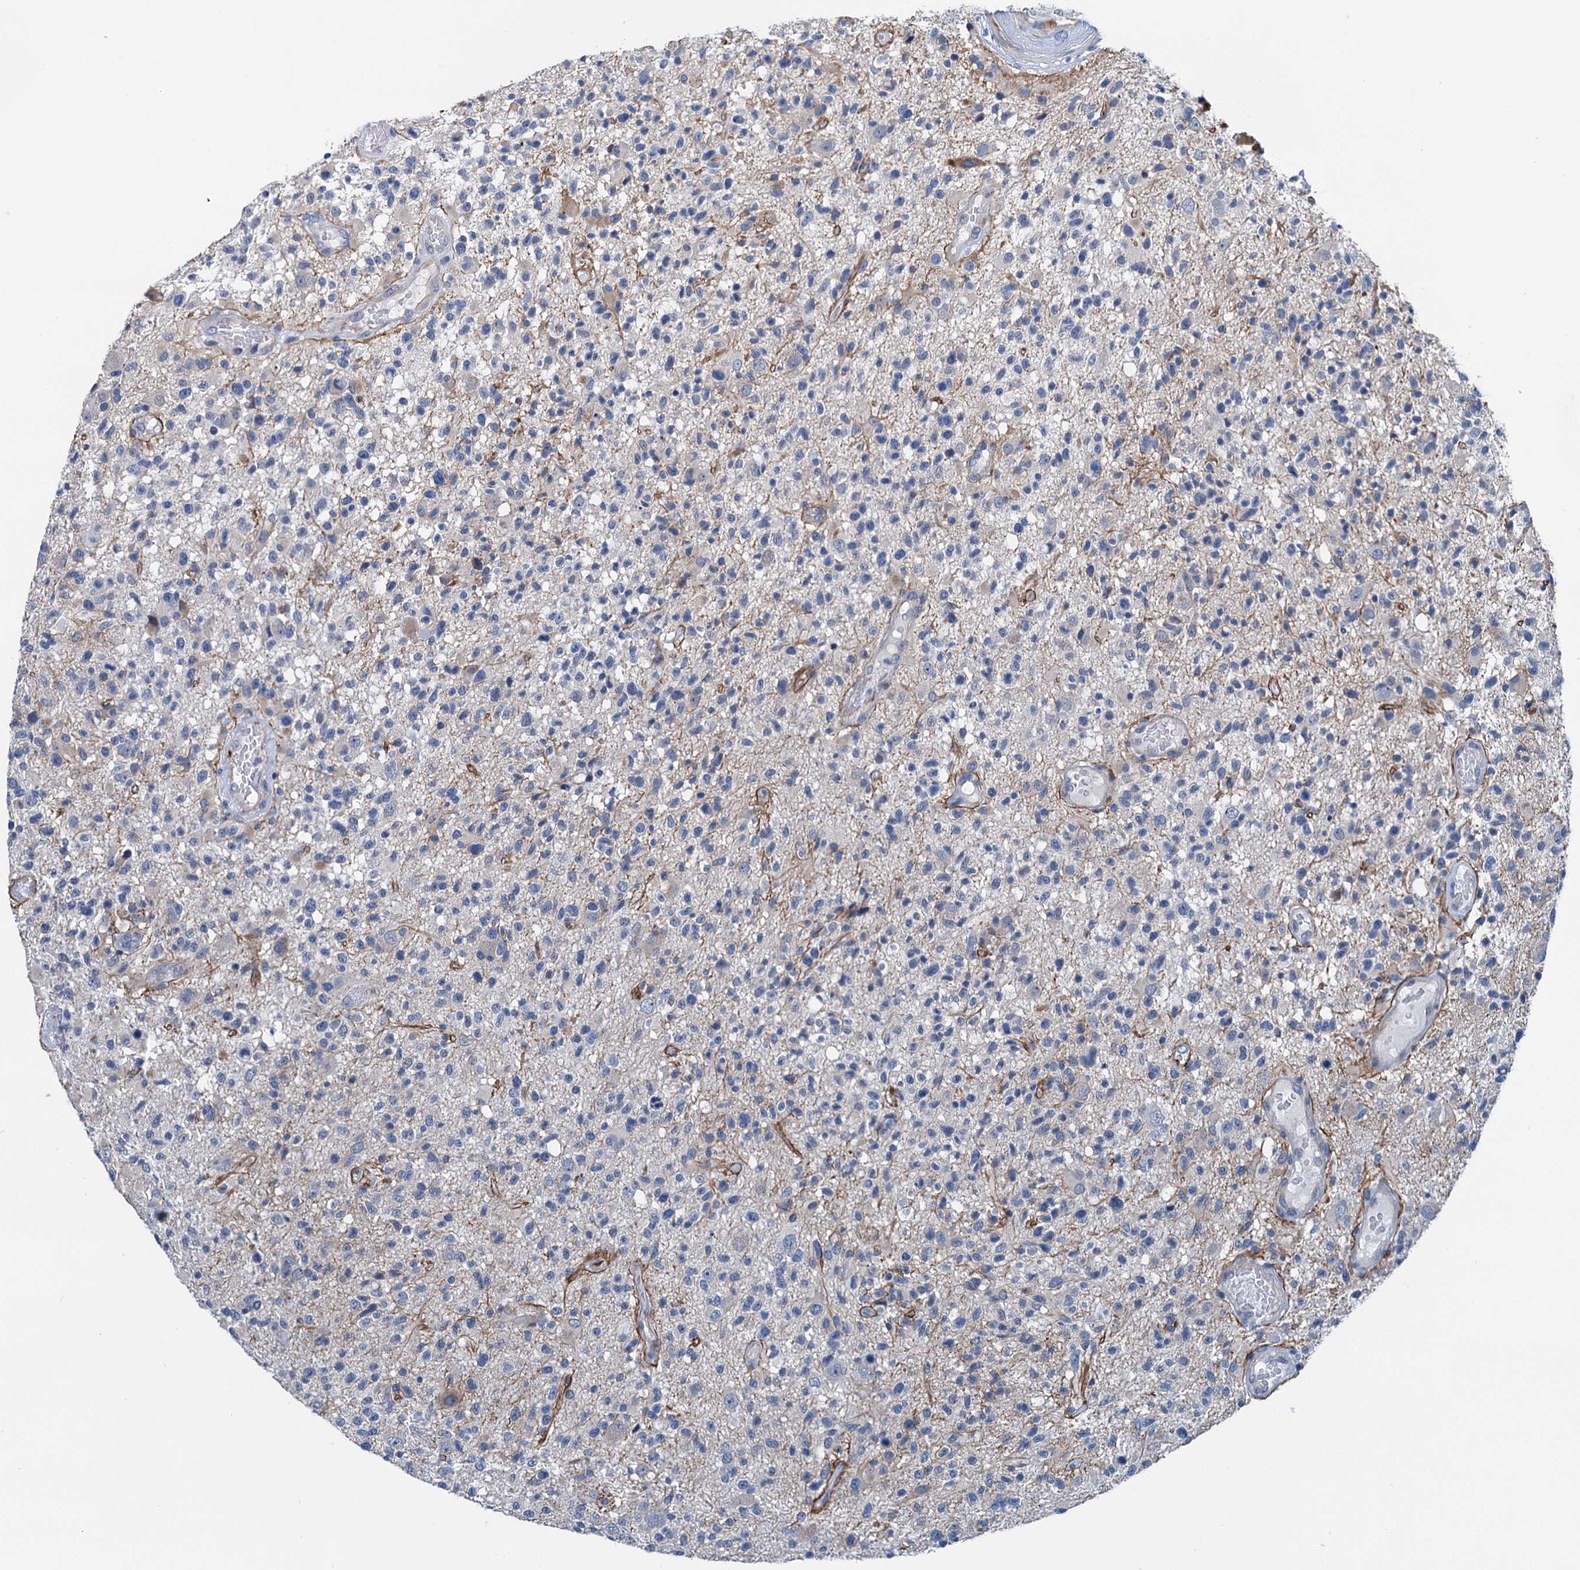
{"staining": {"intensity": "negative", "quantity": "none", "location": "none"}, "tissue": "glioma", "cell_type": "Tumor cells", "image_type": "cancer", "snomed": [{"axis": "morphology", "description": "Glioma, malignant, High grade"}, {"axis": "morphology", "description": "Glioblastoma, NOS"}, {"axis": "topography", "description": "Brain"}], "caption": "Immunohistochemistry histopathology image of neoplastic tissue: glioma stained with DAB (3,3'-diaminobenzidine) demonstrates no significant protein expression in tumor cells.", "gene": "ELAC1", "patient": {"sex": "male", "age": 60}}